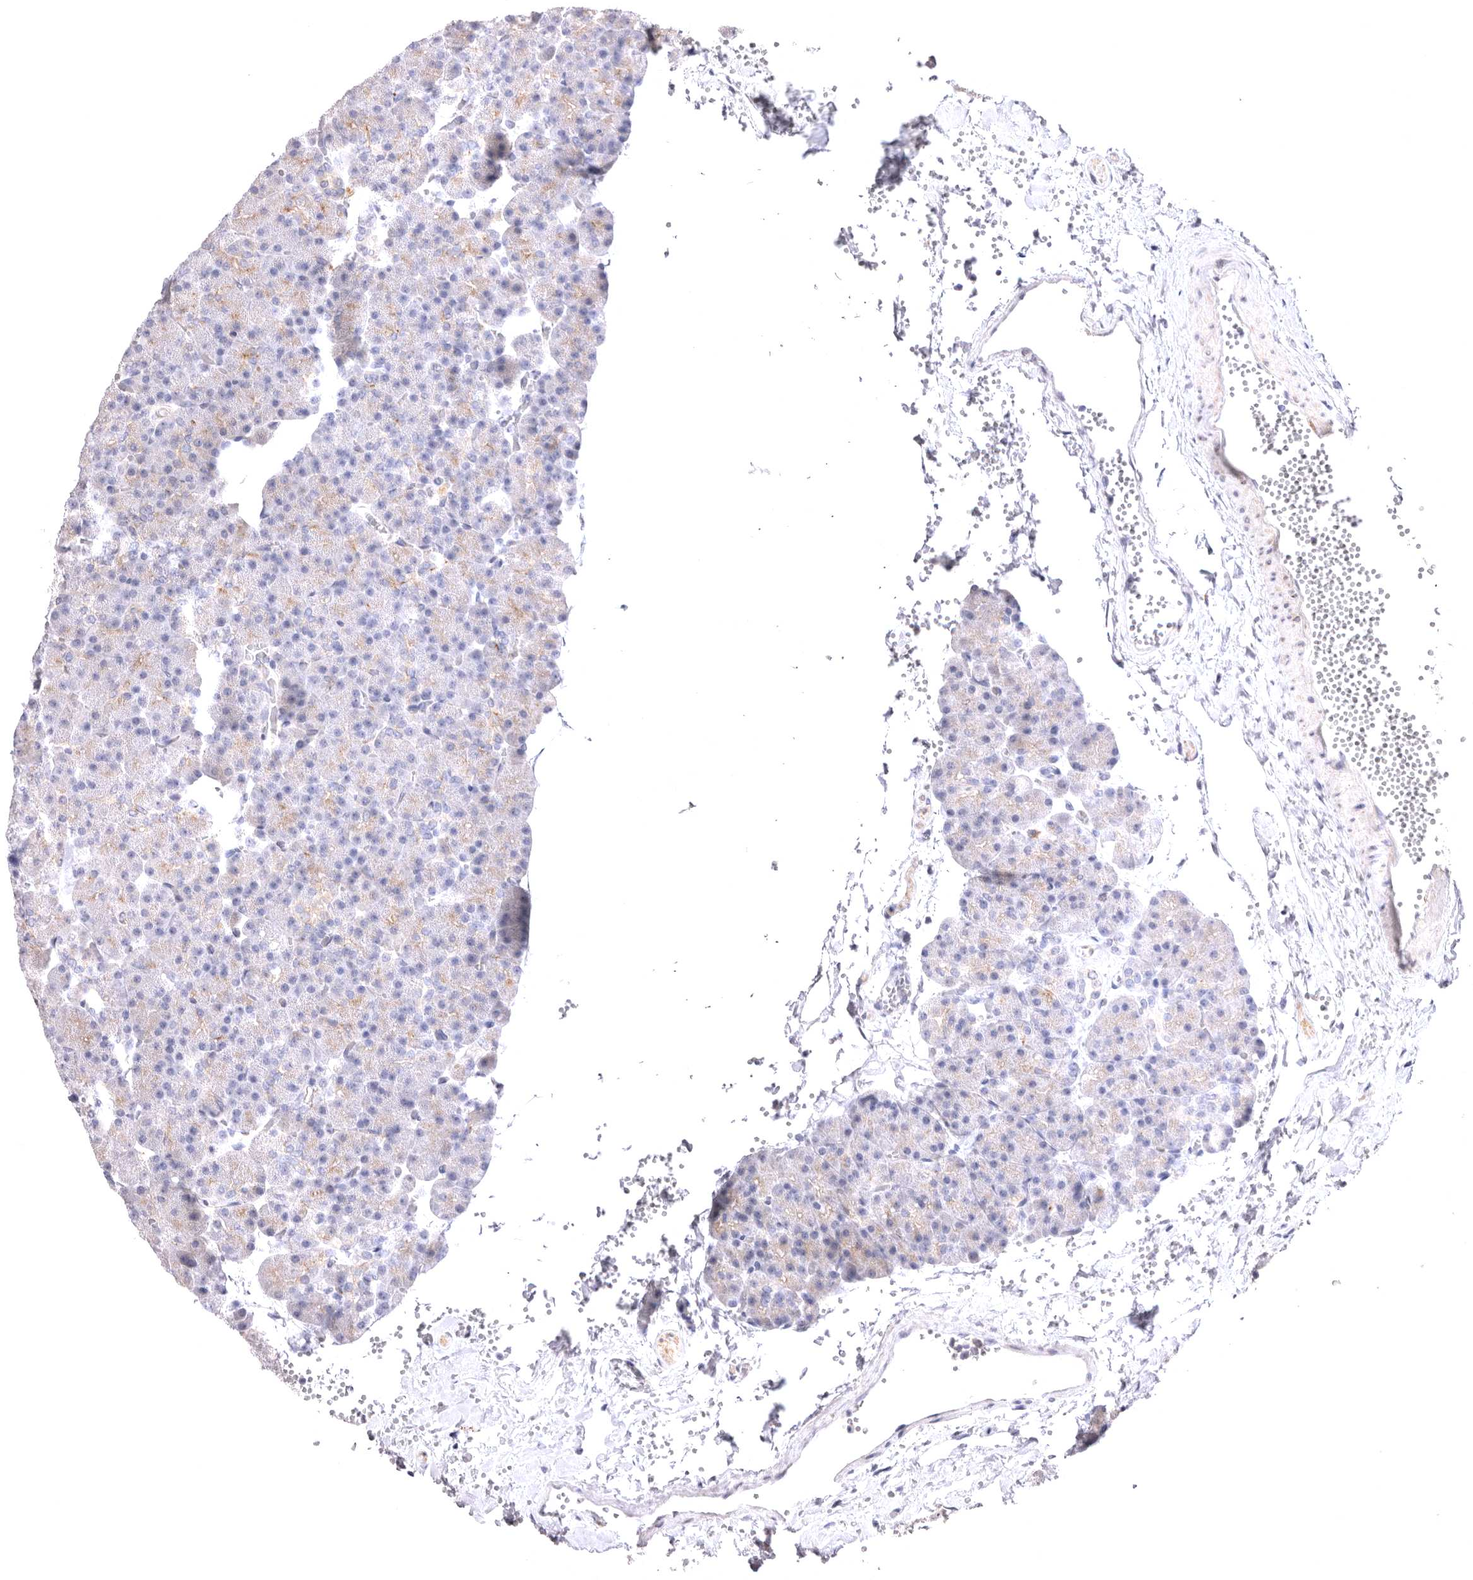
{"staining": {"intensity": "weak", "quantity": "25%-75%", "location": "cytoplasmic/membranous"}, "tissue": "pancreas", "cell_type": "Exocrine glandular cells", "image_type": "normal", "snomed": [{"axis": "morphology", "description": "Normal tissue, NOS"}, {"axis": "morphology", "description": "Carcinoid, malignant, NOS"}, {"axis": "topography", "description": "Pancreas"}], "caption": "Protein staining of normal pancreas displays weak cytoplasmic/membranous staining in about 25%-75% of exocrine glandular cells.", "gene": "VPS45", "patient": {"sex": "female", "age": 35}}